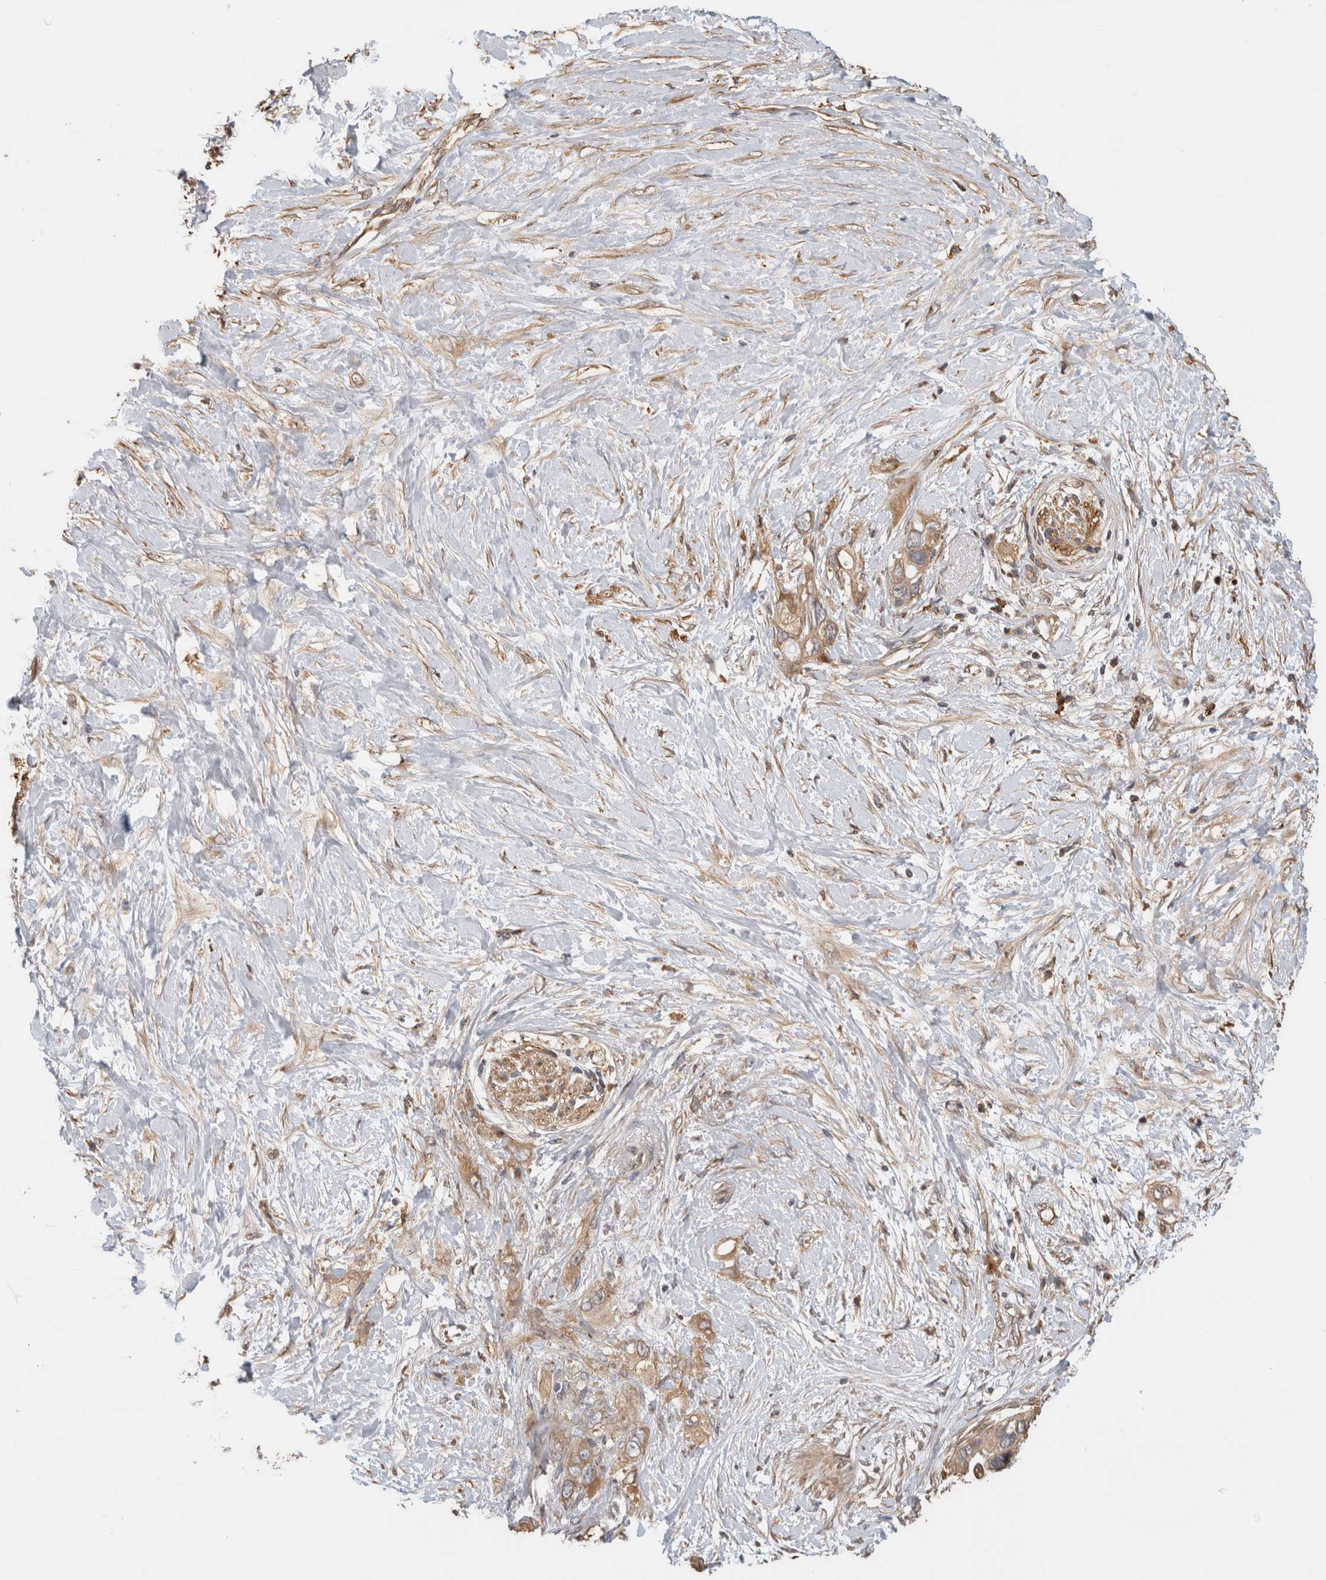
{"staining": {"intensity": "moderate", "quantity": ">75%", "location": "cytoplasmic/membranous"}, "tissue": "pancreatic cancer", "cell_type": "Tumor cells", "image_type": "cancer", "snomed": [{"axis": "morphology", "description": "Adenocarcinoma, NOS"}, {"axis": "topography", "description": "Pancreas"}], "caption": "Adenocarcinoma (pancreatic) stained with a brown dye shows moderate cytoplasmic/membranous positive expression in approximately >75% of tumor cells.", "gene": "CLIP1", "patient": {"sex": "female", "age": 56}}